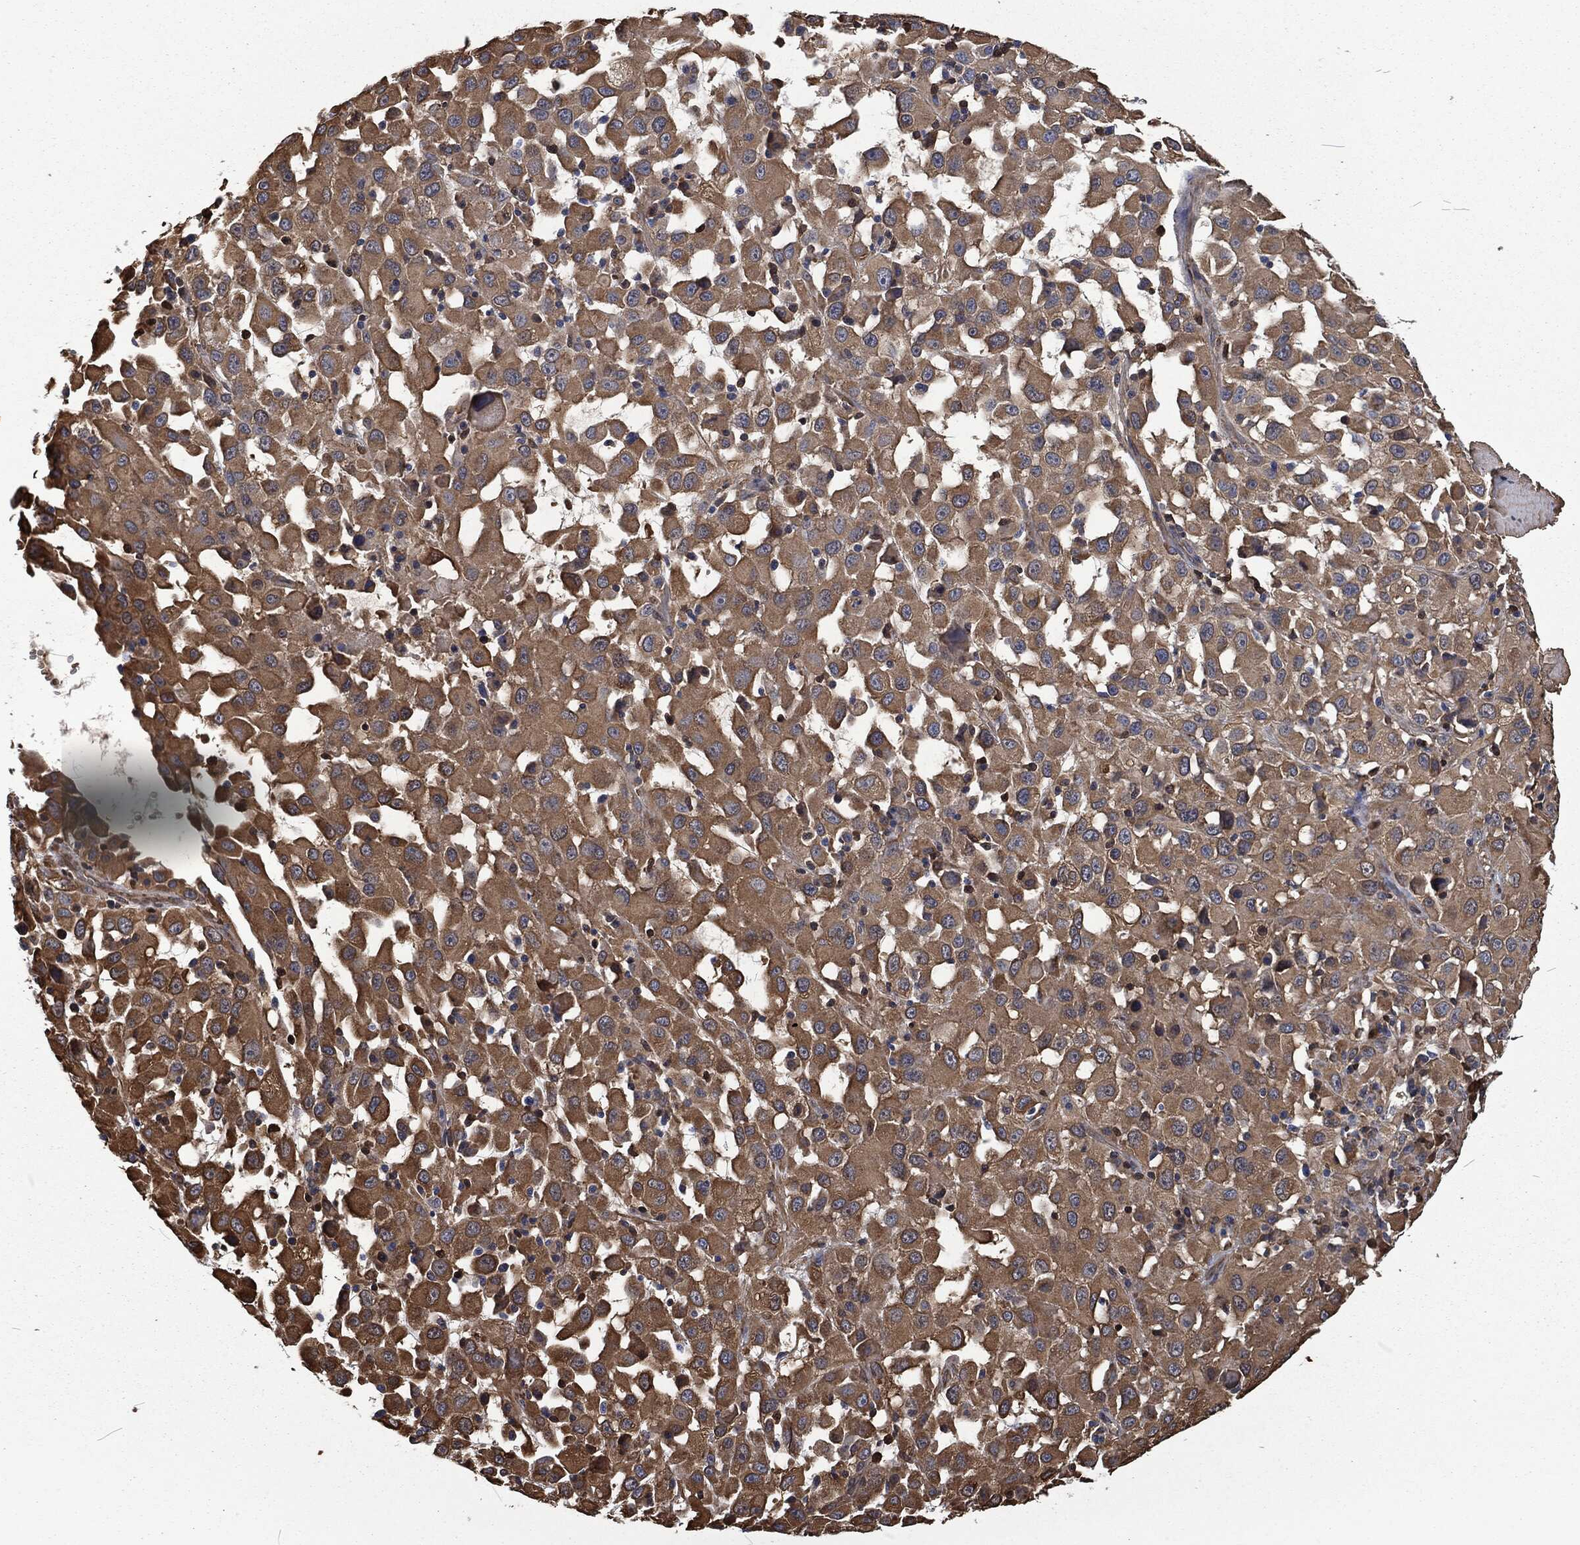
{"staining": {"intensity": "moderate", "quantity": ">75%", "location": "cytoplasmic/membranous"}, "tissue": "melanoma", "cell_type": "Tumor cells", "image_type": "cancer", "snomed": [{"axis": "morphology", "description": "Malignant melanoma, Metastatic site"}, {"axis": "topography", "description": "Lymph node"}], "caption": "Melanoma stained for a protein (brown) reveals moderate cytoplasmic/membranous positive staining in approximately >75% of tumor cells.", "gene": "PRDX4", "patient": {"sex": "male", "age": 50}}